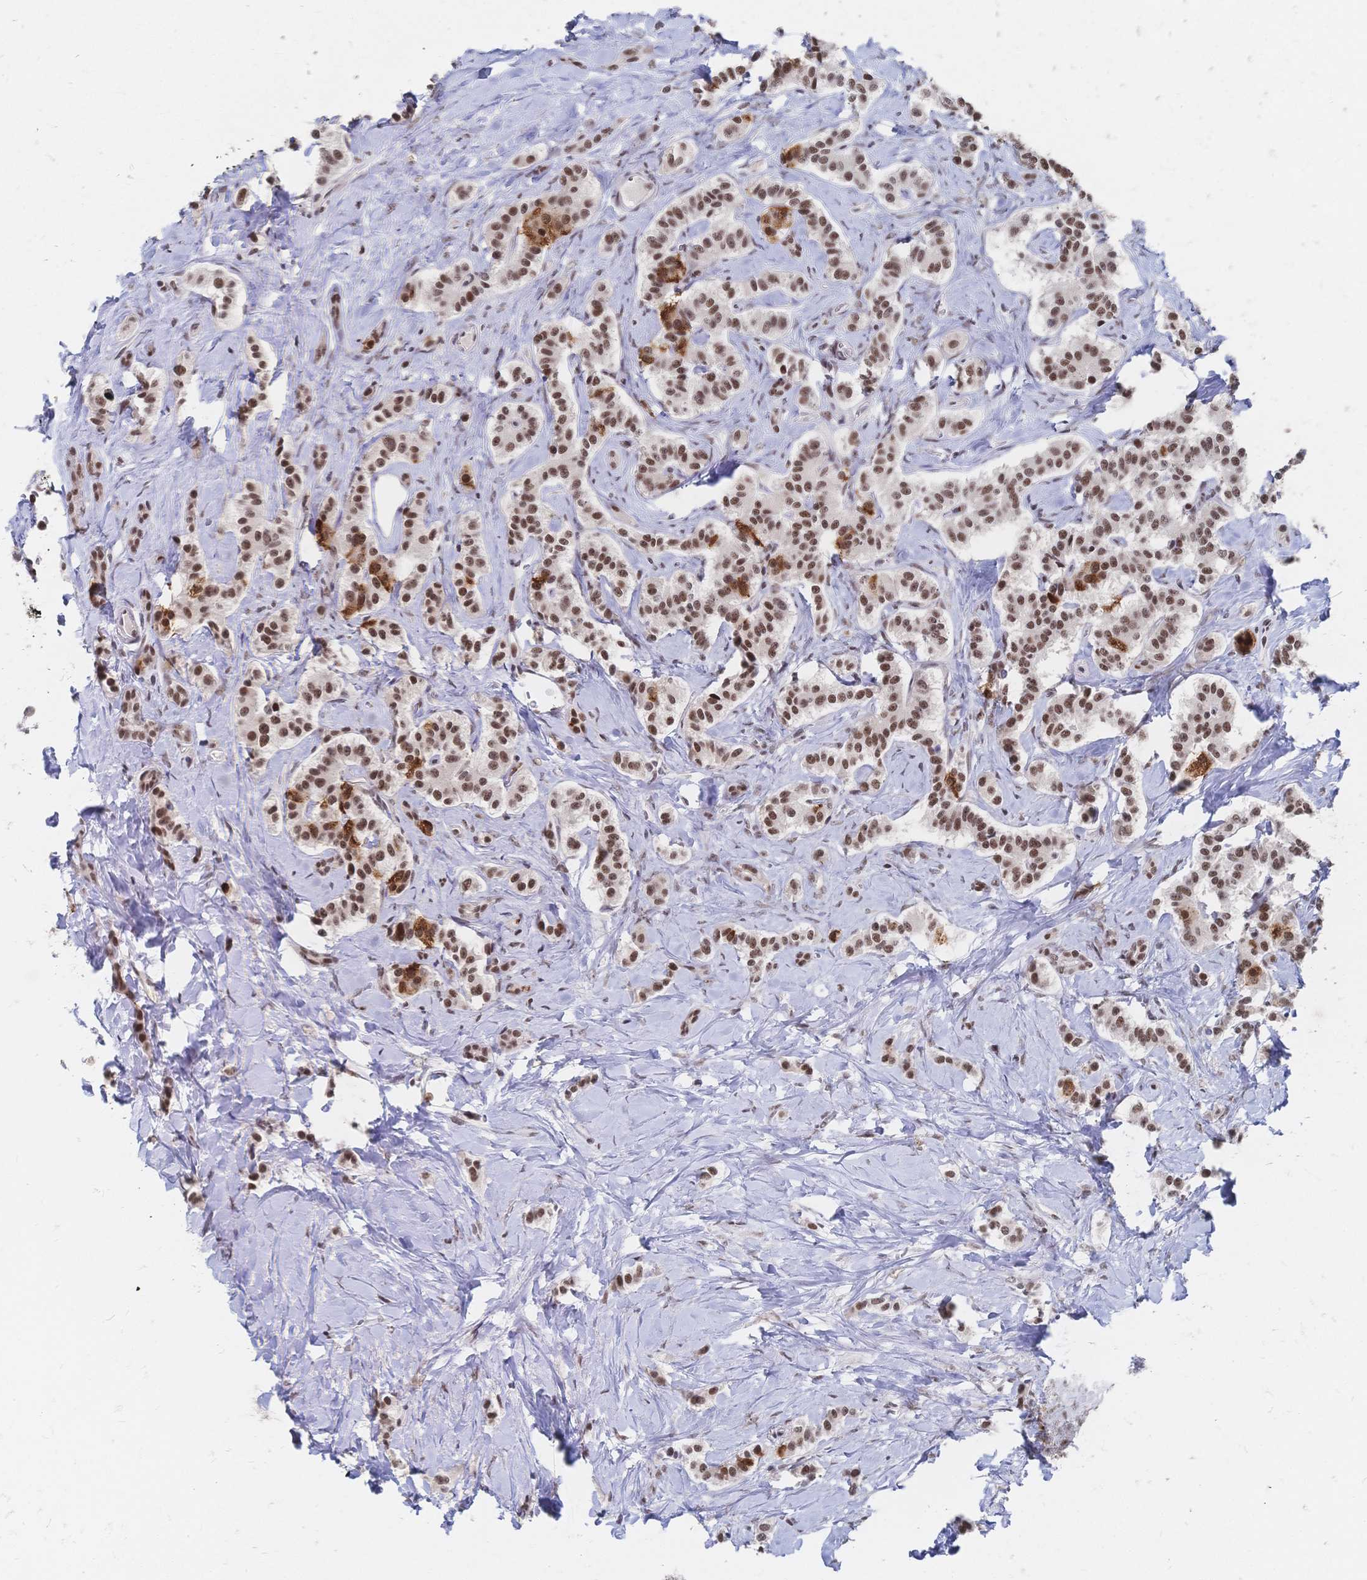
{"staining": {"intensity": "moderate", "quantity": ">75%", "location": "cytoplasmic/membranous,nuclear"}, "tissue": "carcinoid", "cell_type": "Tumor cells", "image_type": "cancer", "snomed": [{"axis": "morphology", "description": "Normal tissue, NOS"}, {"axis": "morphology", "description": "Carcinoid, malignant, NOS"}, {"axis": "topography", "description": "Pancreas"}], "caption": "DAB (3,3'-diaminobenzidine) immunohistochemical staining of human malignant carcinoid exhibits moderate cytoplasmic/membranous and nuclear protein positivity in approximately >75% of tumor cells.", "gene": "NELFA", "patient": {"sex": "male", "age": 36}}